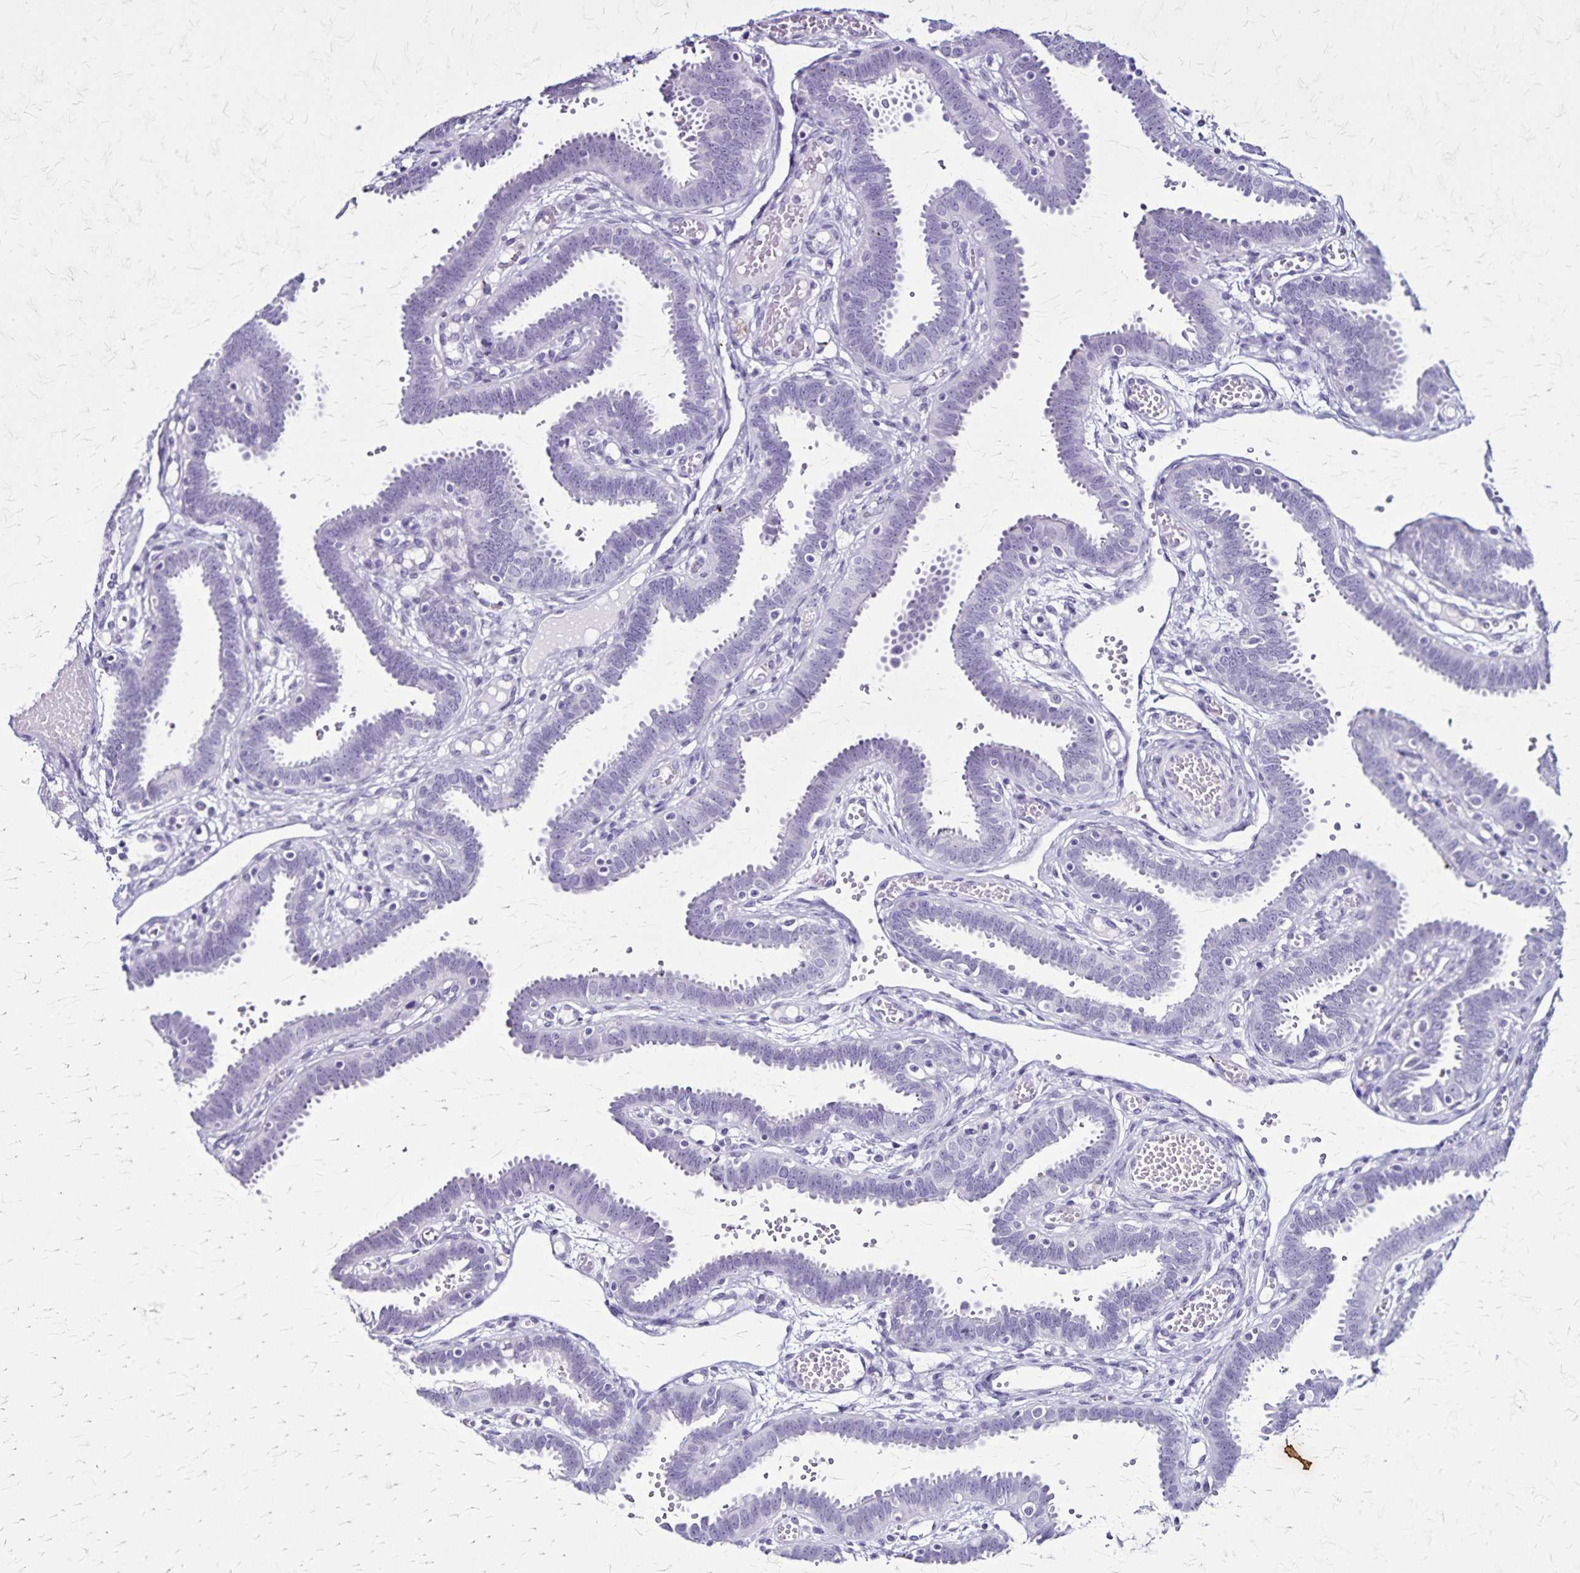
{"staining": {"intensity": "negative", "quantity": "none", "location": "none"}, "tissue": "fallopian tube", "cell_type": "Glandular cells", "image_type": "normal", "snomed": [{"axis": "morphology", "description": "Normal tissue, NOS"}, {"axis": "topography", "description": "Fallopian tube"}], "caption": "This is an IHC micrograph of benign human fallopian tube. There is no staining in glandular cells.", "gene": "KRT2", "patient": {"sex": "female", "age": 37}}